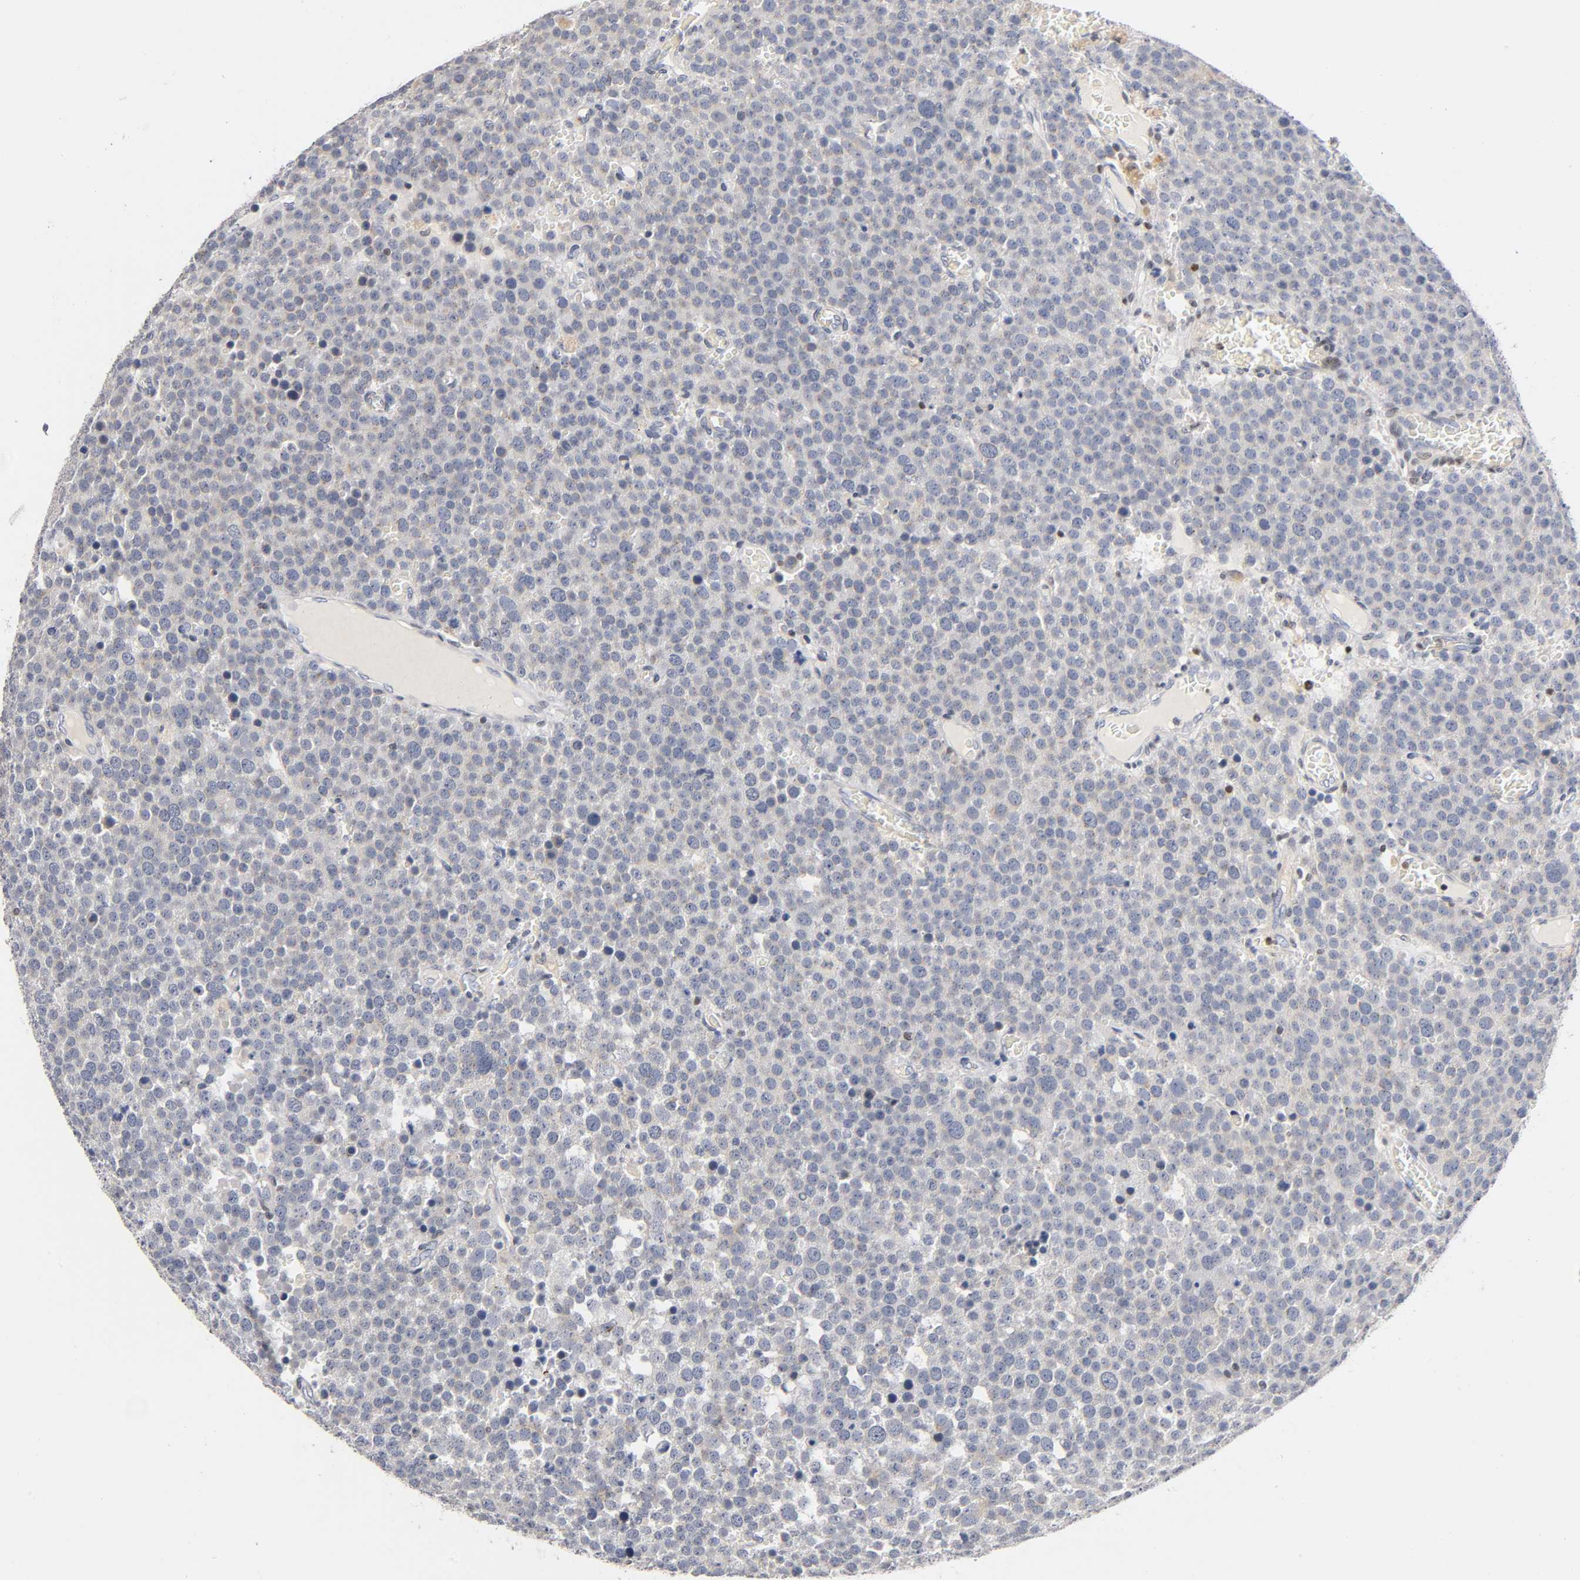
{"staining": {"intensity": "weak", "quantity": "25%-75%", "location": "cytoplasmic/membranous"}, "tissue": "testis cancer", "cell_type": "Tumor cells", "image_type": "cancer", "snomed": [{"axis": "morphology", "description": "Seminoma, NOS"}, {"axis": "topography", "description": "Testis"}], "caption": "A high-resolution histopathology image shows IHC staining of testis cancer (seminoma), which shows weak cytoplasmic/membranous staining in approximately 25%-75% of tumor cells.", "gene": "RUNX1", "patient": {"sex": "male", "age": 71}}